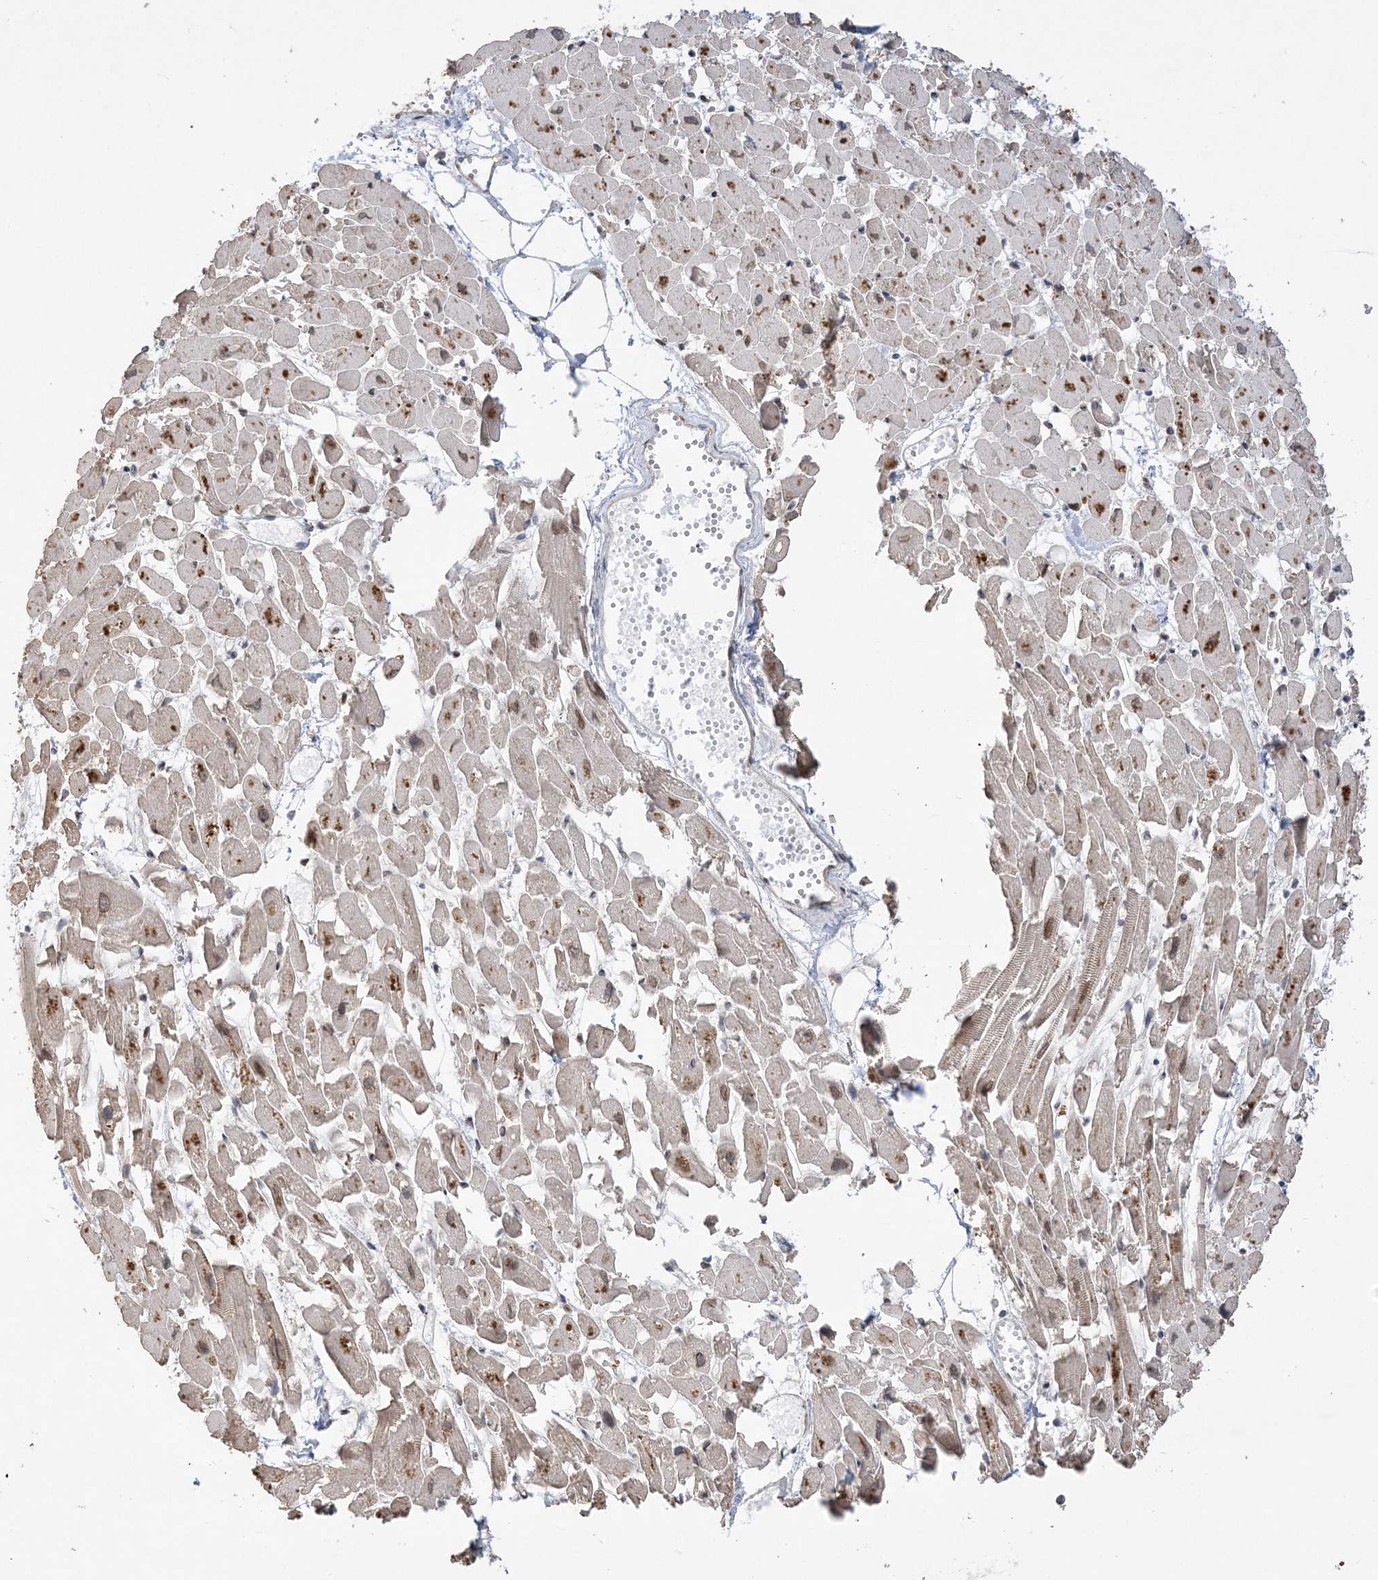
{"staining": {"intensity": "moderate", "quantity": "25%-75%", "location": "cytoplasmic/membranous,nuclear"}, "tissue": "heart muscle", "cell_type": "Cardiomyocytes", "image_type": "normal", "snomed": [{"axis": "morphology", "description": "Normal tissue, NOS"}, {"axis": "topography", "description": "Heart"}], "caption": "IHC of benign heart muscle exhibits medium levels of moderate cytoplasmic/membranous,nuclear expression in approximately 25%-75% of cardiomyocytes.", "gene": "WAC", "patient": {"sex": "female", "age": 64}}